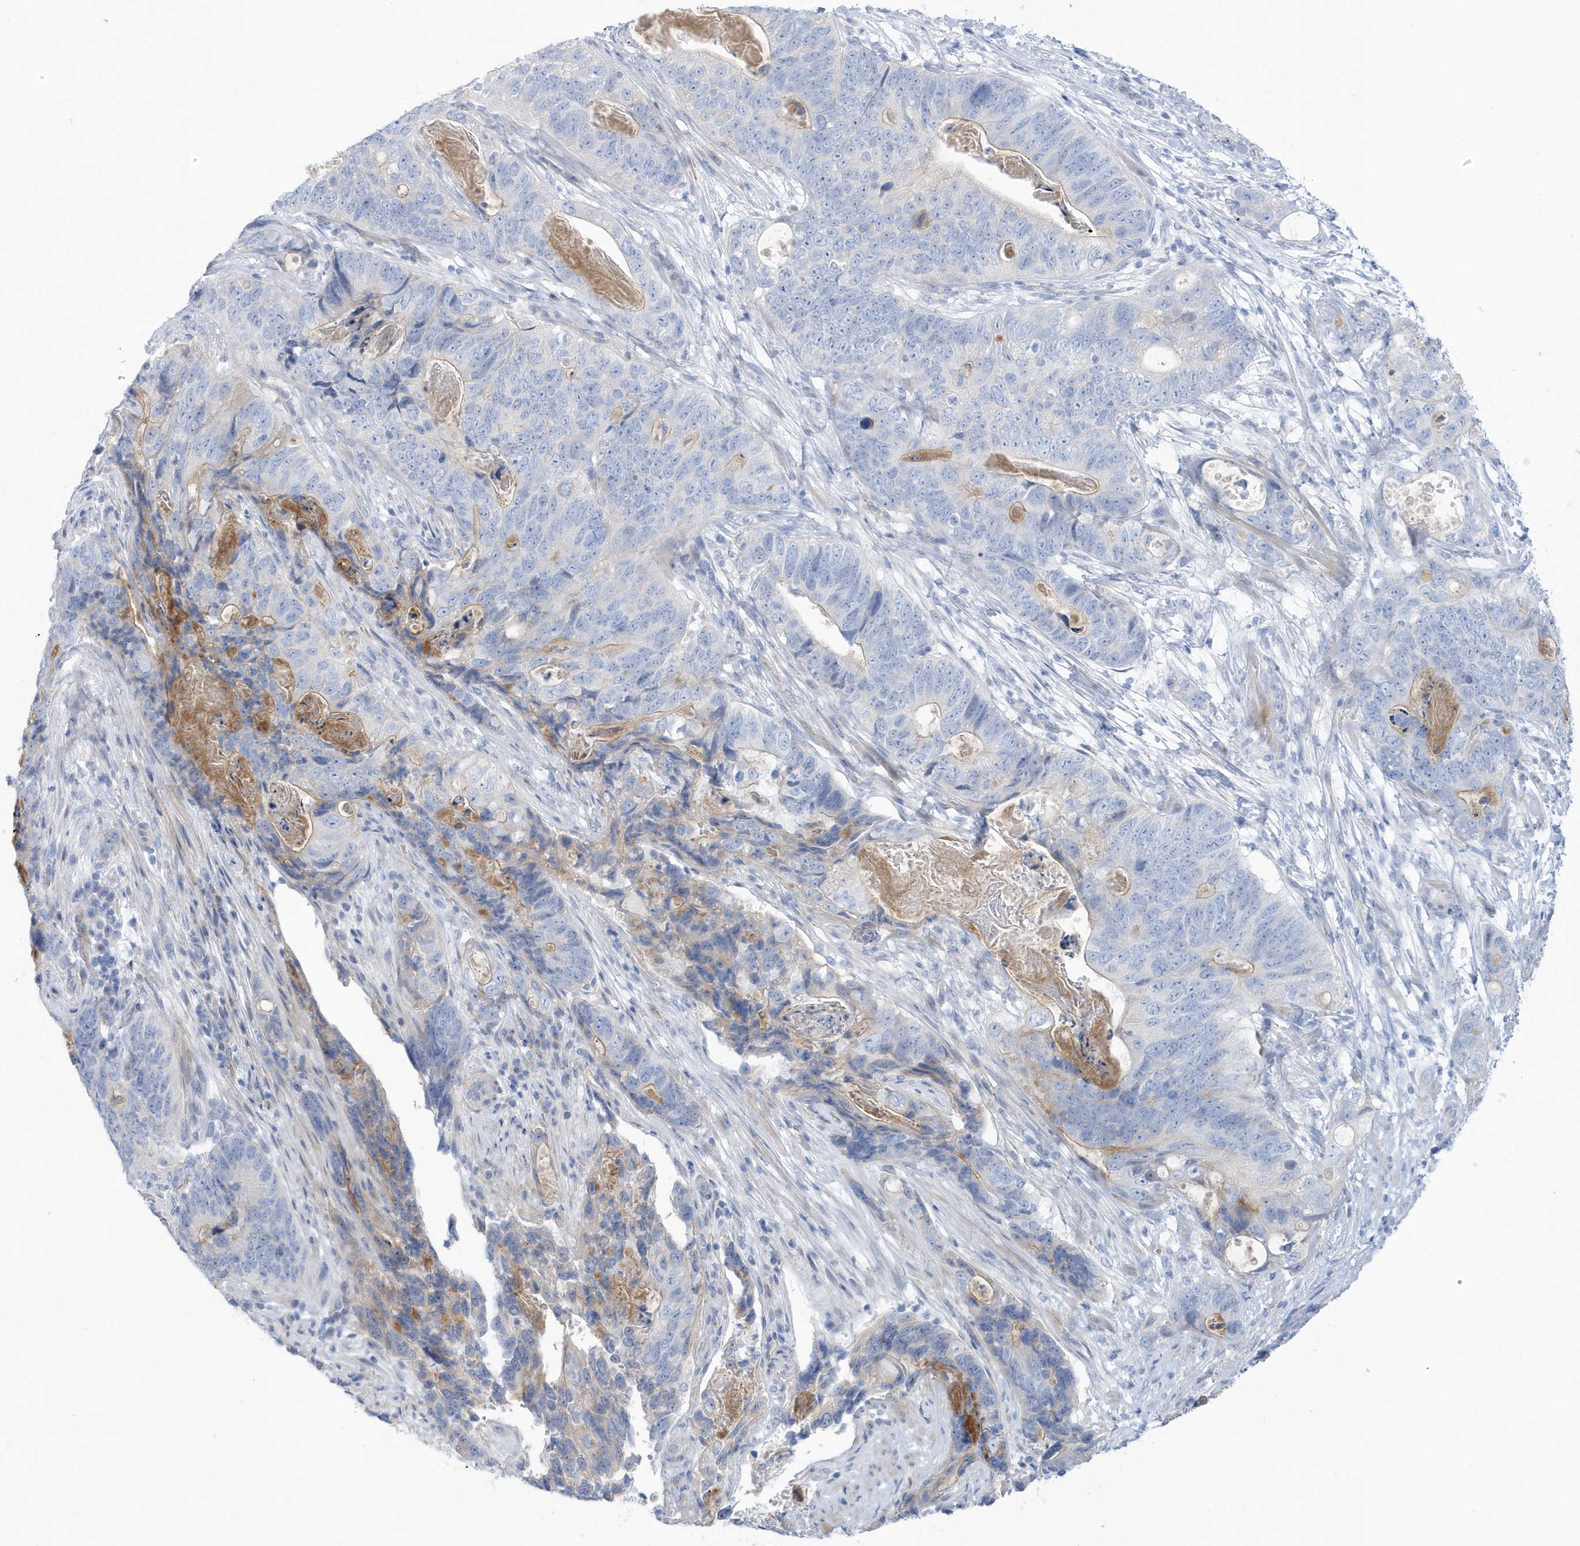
{"staining": {"intensity": "weak", "quantity": "<25%", "location": "cytoplasmic/membranous"}, "tissue": "stomach cancer", "cell_type": "Tumor cells", "image_type": "cancer", "snomed": [{"axis": "morphology", "description": "Normal tissue, NOS"}, {"axis": "morphology", "description": "Adenocarcinoma, NOS"}, {"axis": "topography", "description": "Stomach"}], "caption": "An image of human adenocarcinoma (stomach) is negative for staining in tumor cells. (Immunohistochemistry, brightfield microscopy, high magnification).", "gene": "ATP13A5", "patient": {"sex": "female", "age": 89}}